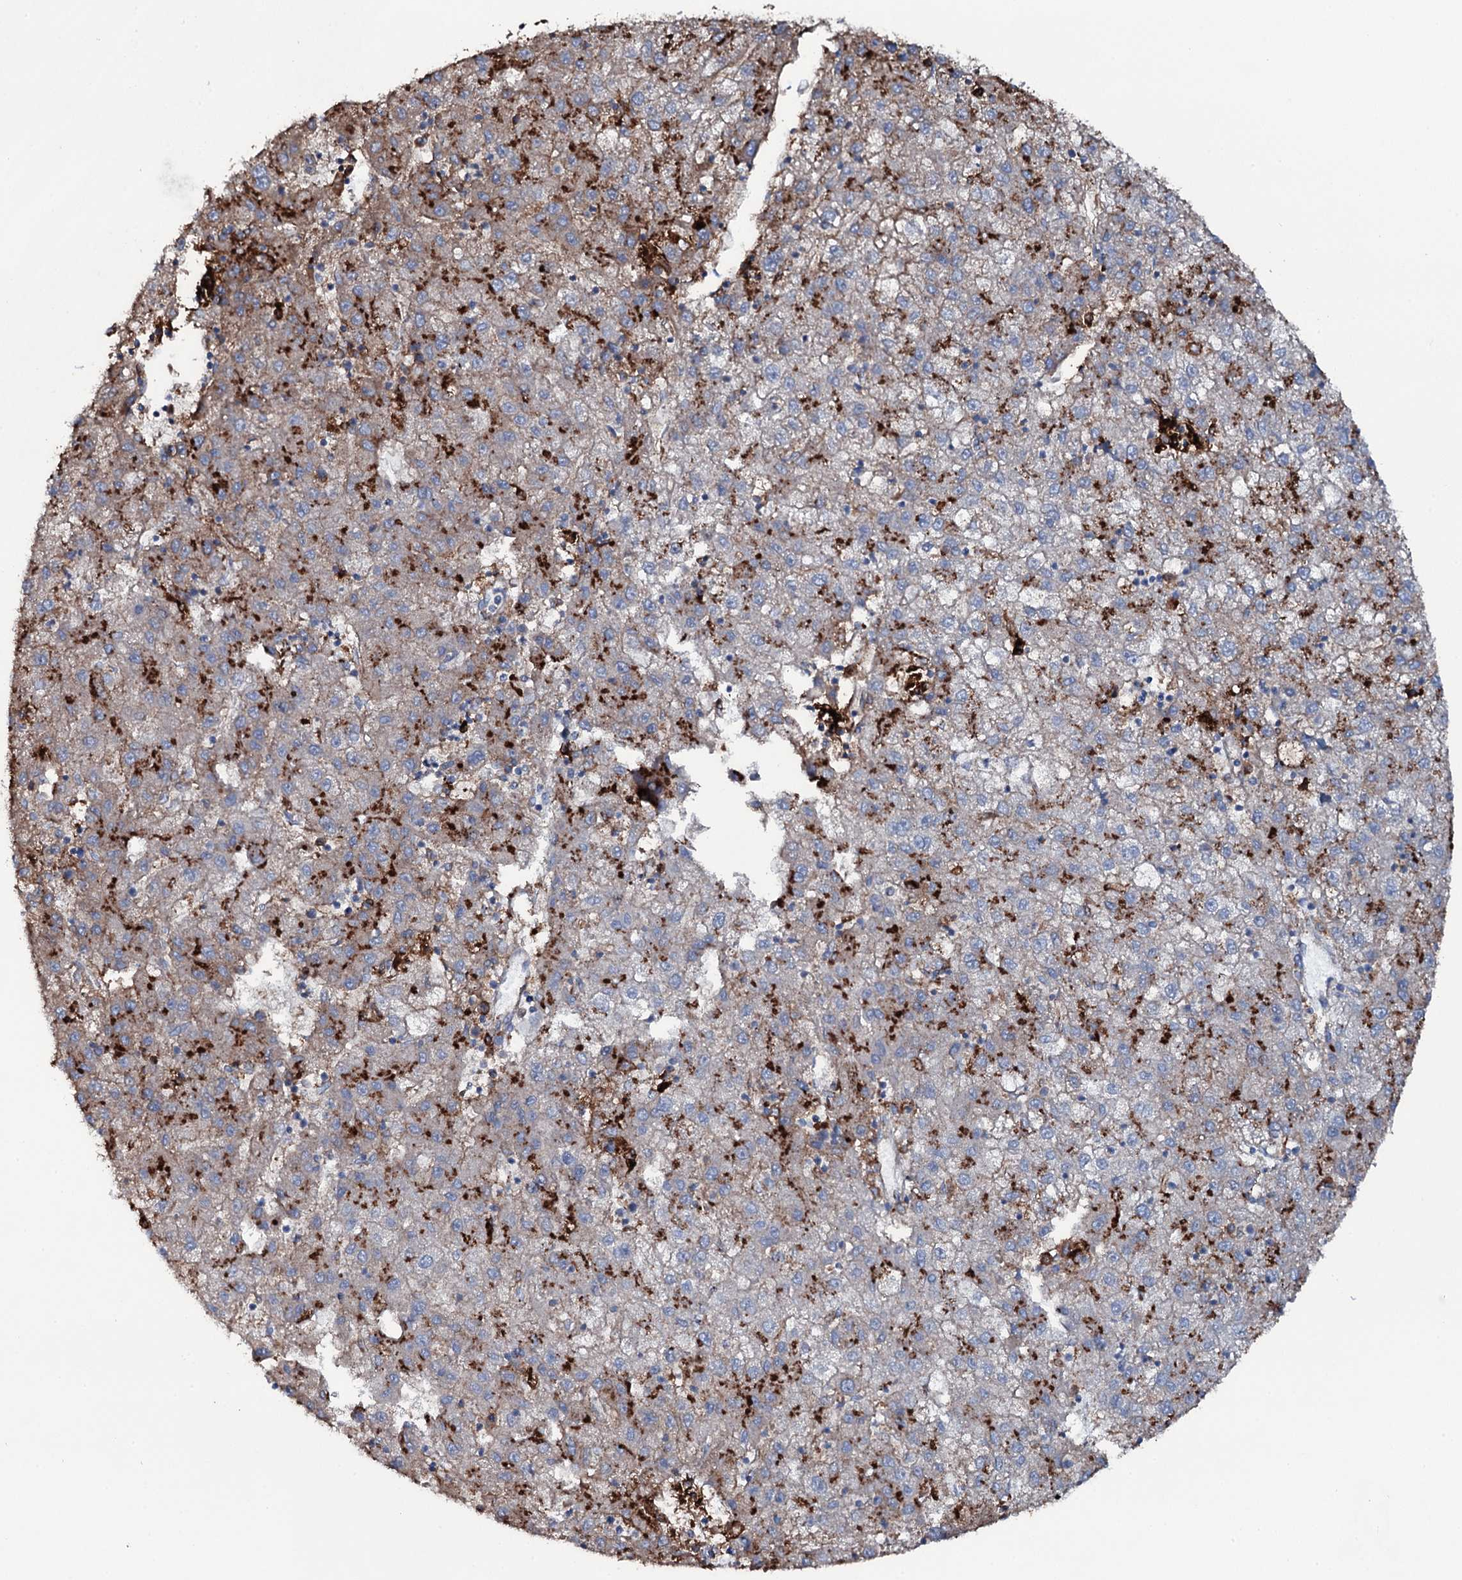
{"staining": {"intensity": "weak", "quantity": ">75%", "location": "cytoplasmic/membranous"}, "tissue": "liver cancer", "cell_type": "Tumor cells", "image_type": "cancer", "snomed": [{"axis": "morphology", "description": "Carcinoma, Hepatocellular, NOS"}, {"axis": "topography", "description": "Liver"}], "caption": "Approximately >75% of tumor cells in human hepatocellular carcinoma (liver) demonstrate weak cytoplasmic/membranous protein staining as visualized by brown immunohistochemical staining.", "gene": "OSBPL2", "patient": {"sex": "male", "age": 72}}